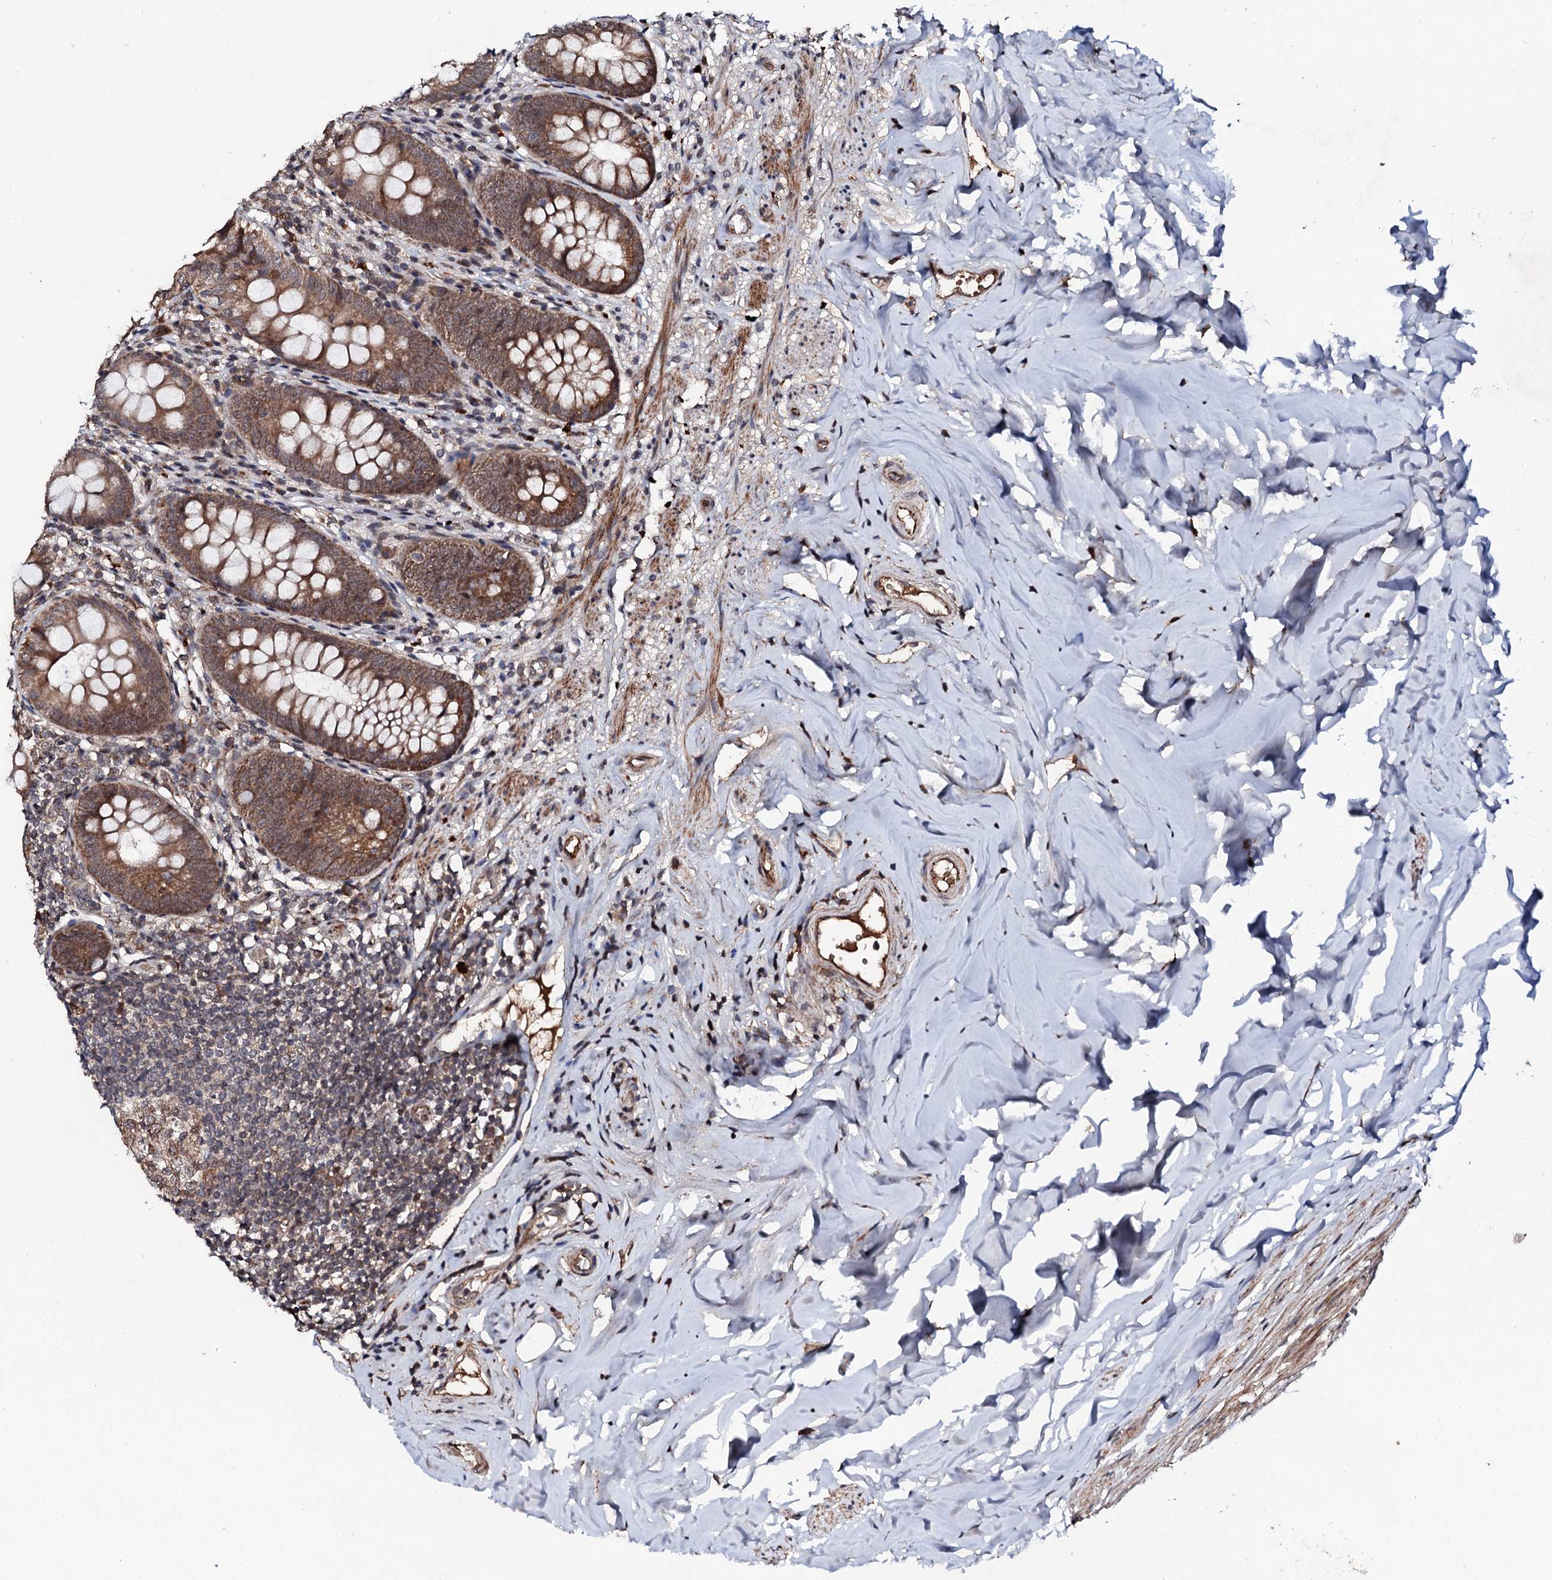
{"staining": {"intensity": "moderate", "quantity": ">75%", "location": "cytoplasmic/membranous"}, "tissue": "appendix", "cell_type": "Glandular cells", "image_type": "normal", "snomed": [{"axis": "morphology", "description": "Normal tissue, NOS"}, {"axis": "topography", "description": "Appendix"}], "caption": "Glandular cells reveal medium levels of moderate cytoplasmic/membranous expression in about >75% of cells in normal human appendix.", "gene": "FAM111A", "patient": {"sex": "female", "age": 51}}